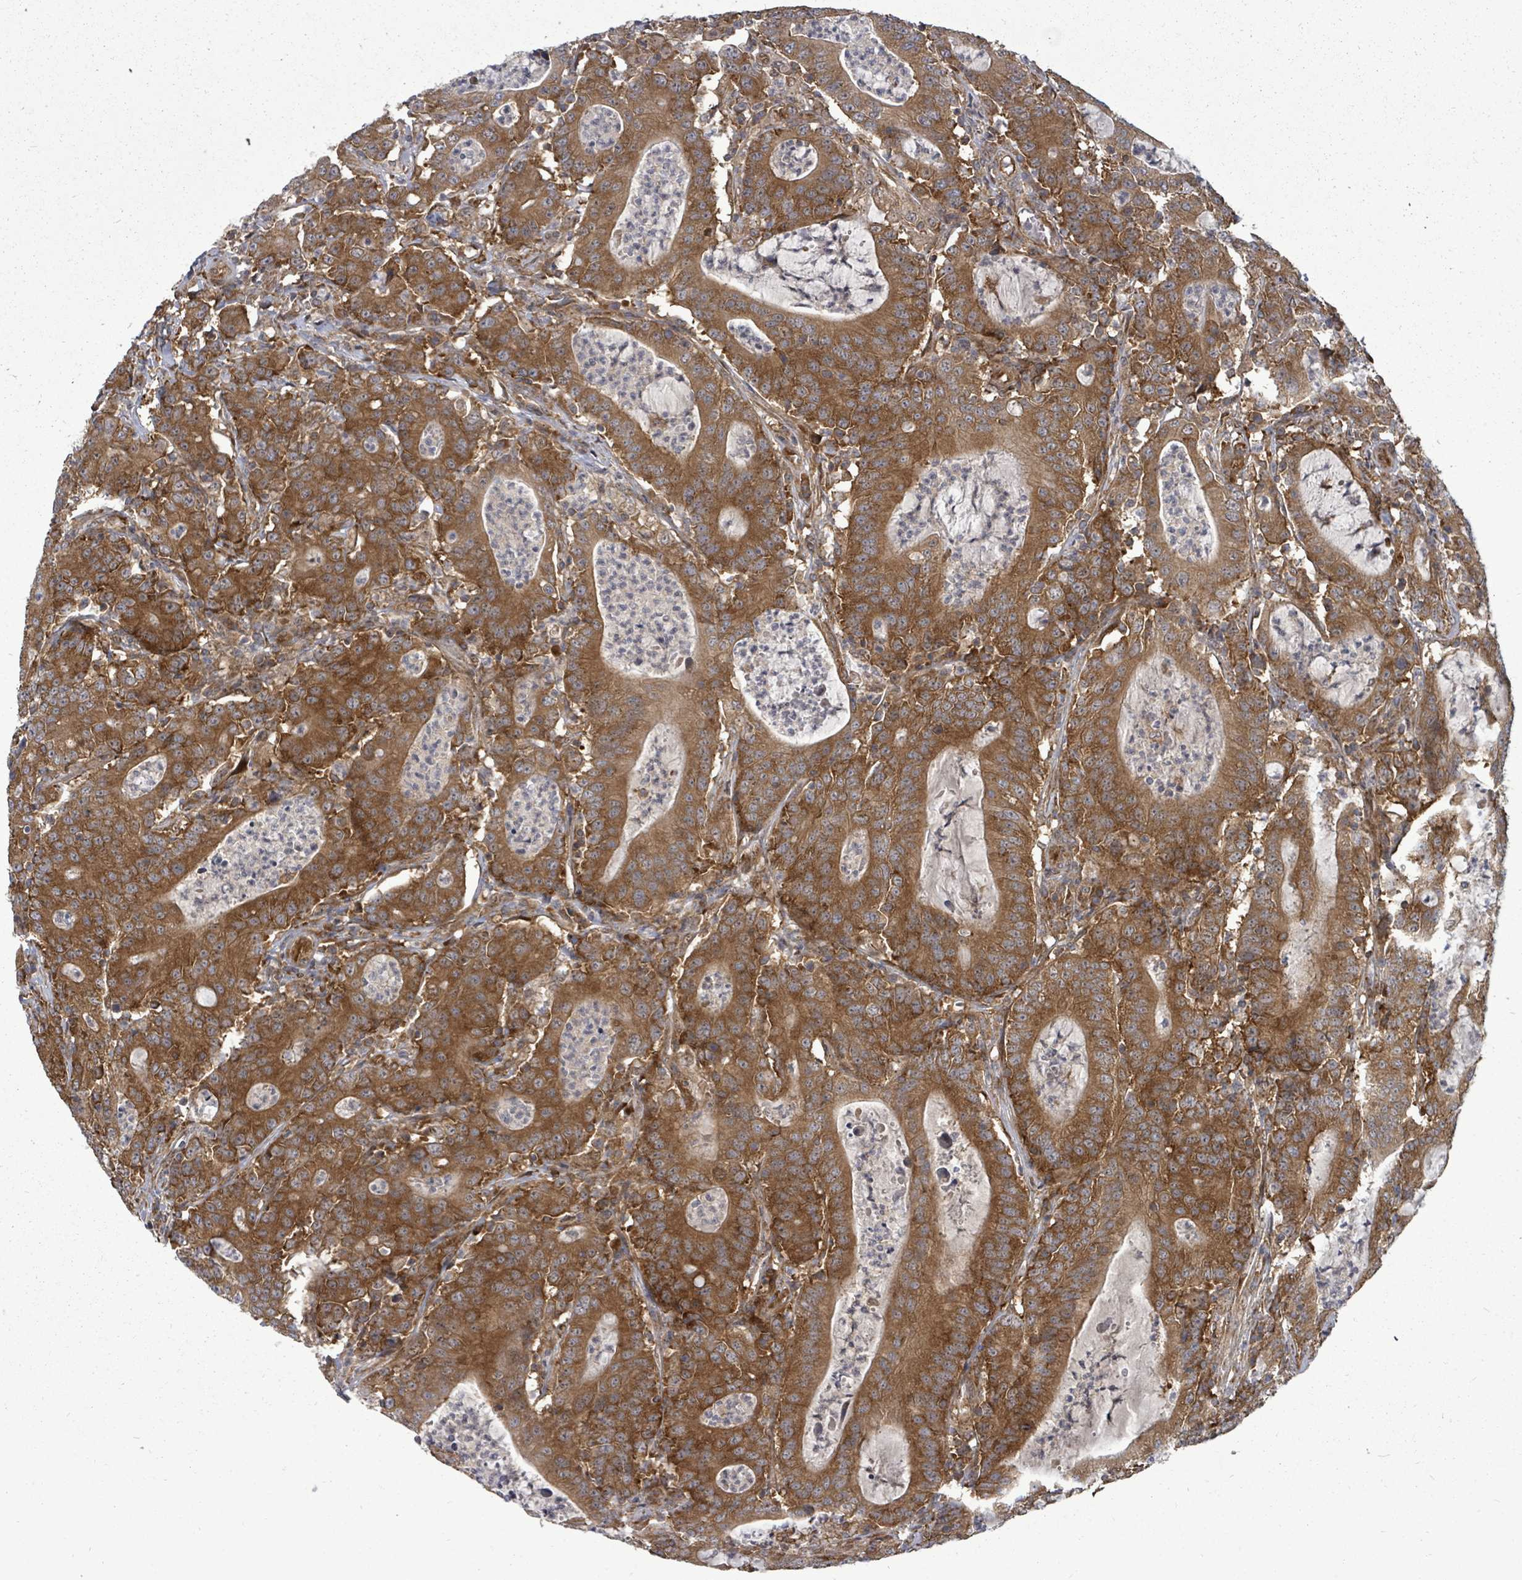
{"staining": {"intensity": "strong", "quantity": ">75%", "location": "cytoplasmic/membranous"}, "tissue": "colorectal cancer", "cell_type": "Tumor cells", "image_type": "cancer", "snomed": [{"axis": "morphology", "description": "Adenocarcinoma, NOS"}, {"axis": "topography", "description": "Colon"}], "caption": "This is a photomicrograph of immunohistochemistry staining of colorectal cancer (adenocarcinoma), which shows strong staining in the cytoplasmic/membranous of tumor cells.", "gene": "EIF3C", "patient": {"sex": "male", "age": 83}}